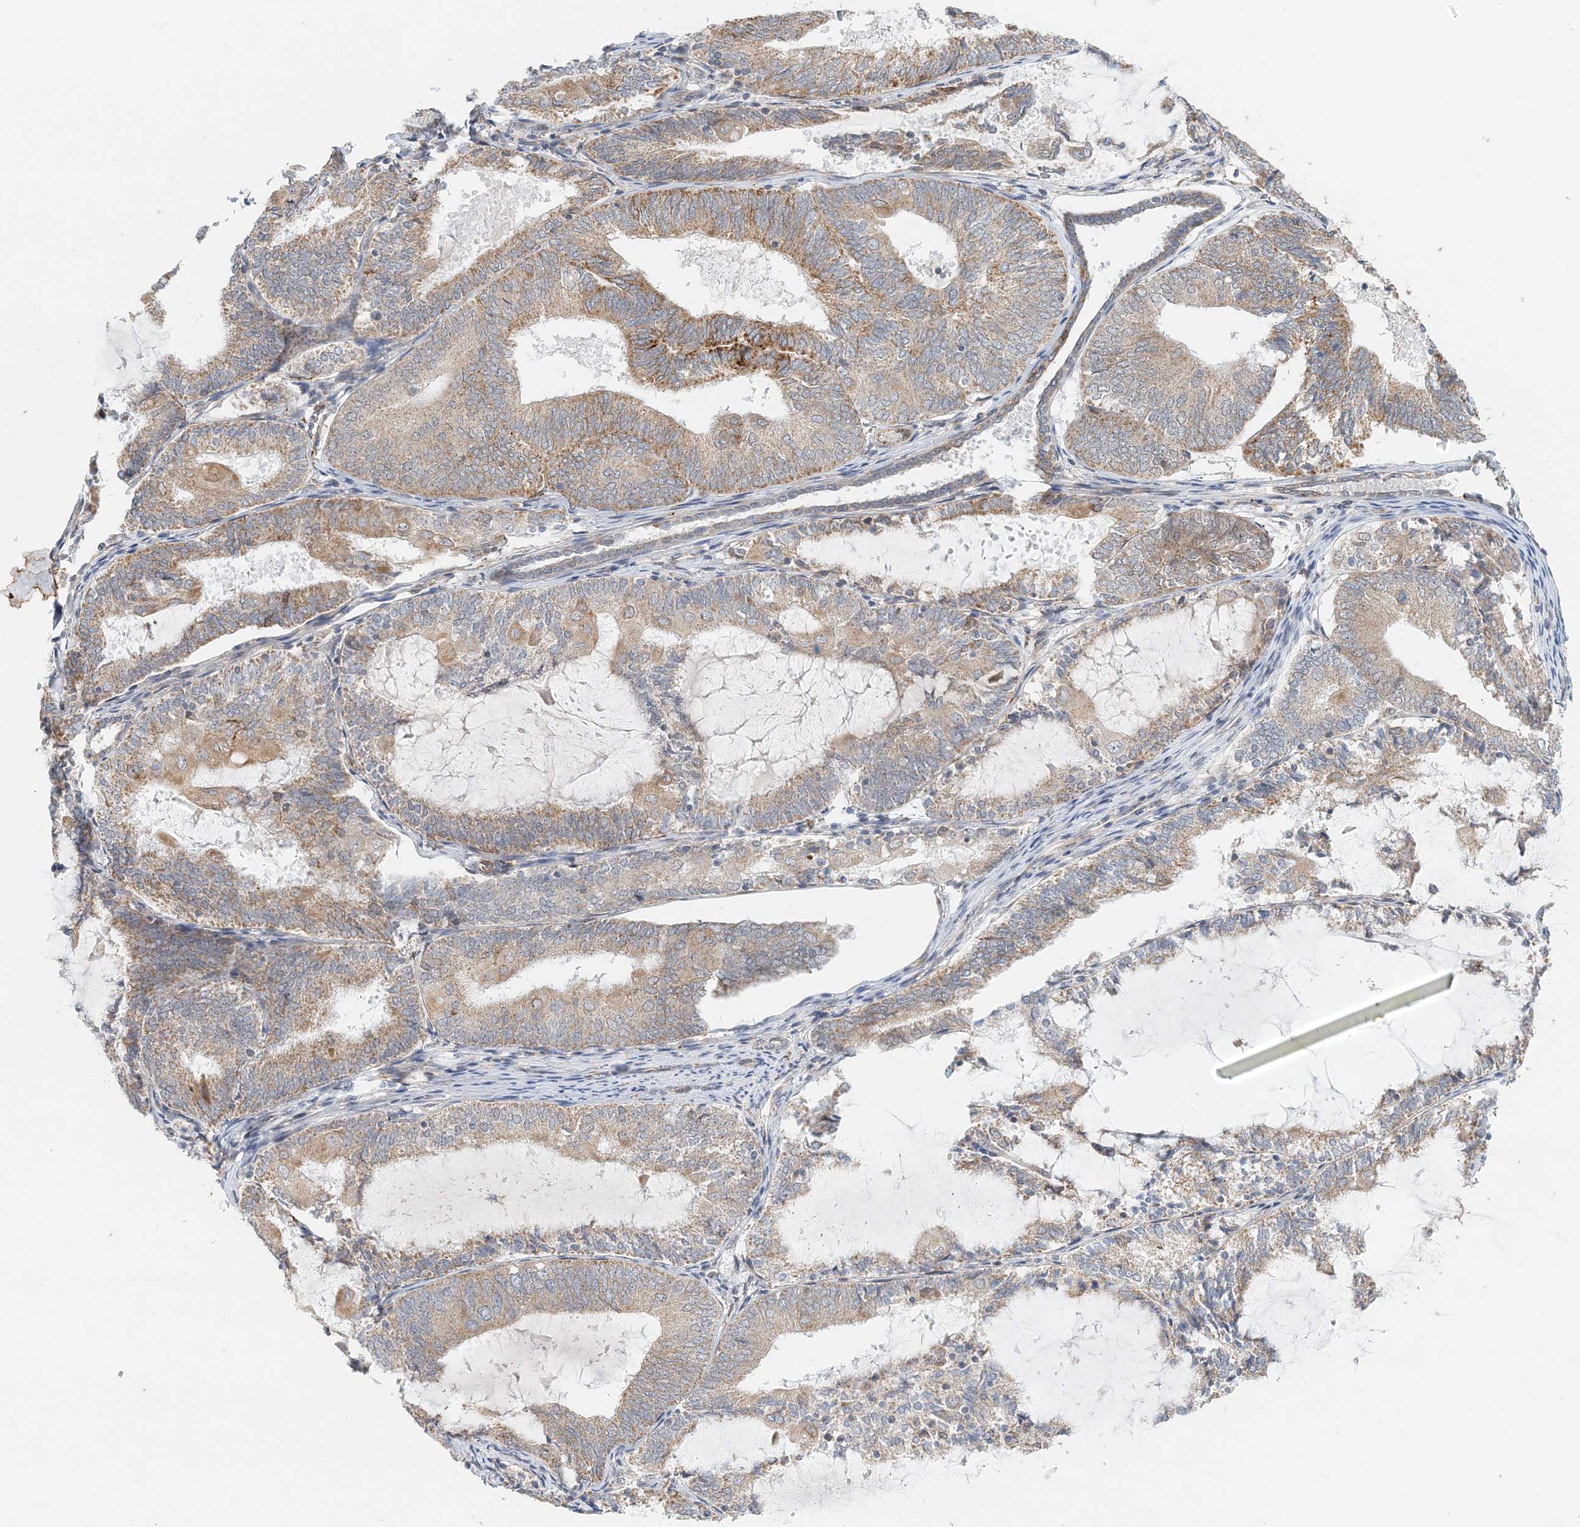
{"staining": {"intensity": "moderate", "quantity": ">75%", "location": "cytoplasmic/membranous"}, "tissue": "endometrial cancer", "cell_type": "Tumor cells", "image_type": "cancer", "snomed": [{"axis": "morphology", "description": "Adenocarcinoma, NOS"}, {"axis": "topography", "description": "Endometrium"}], "caption": "The immunohistochemical stain shows moderate cytoplasmic/membranous positivity in tumor cells of endometrial cancer (adenocarcinoma) tissue. Using DAB (3,3'-diaminobenzidine) (brown) and hematoxylin (blue) stains, captured at high magnification using brightfield microscopy.", "gene": "PCYOX1L", "patient": {"sex": "female", "age": 81}}